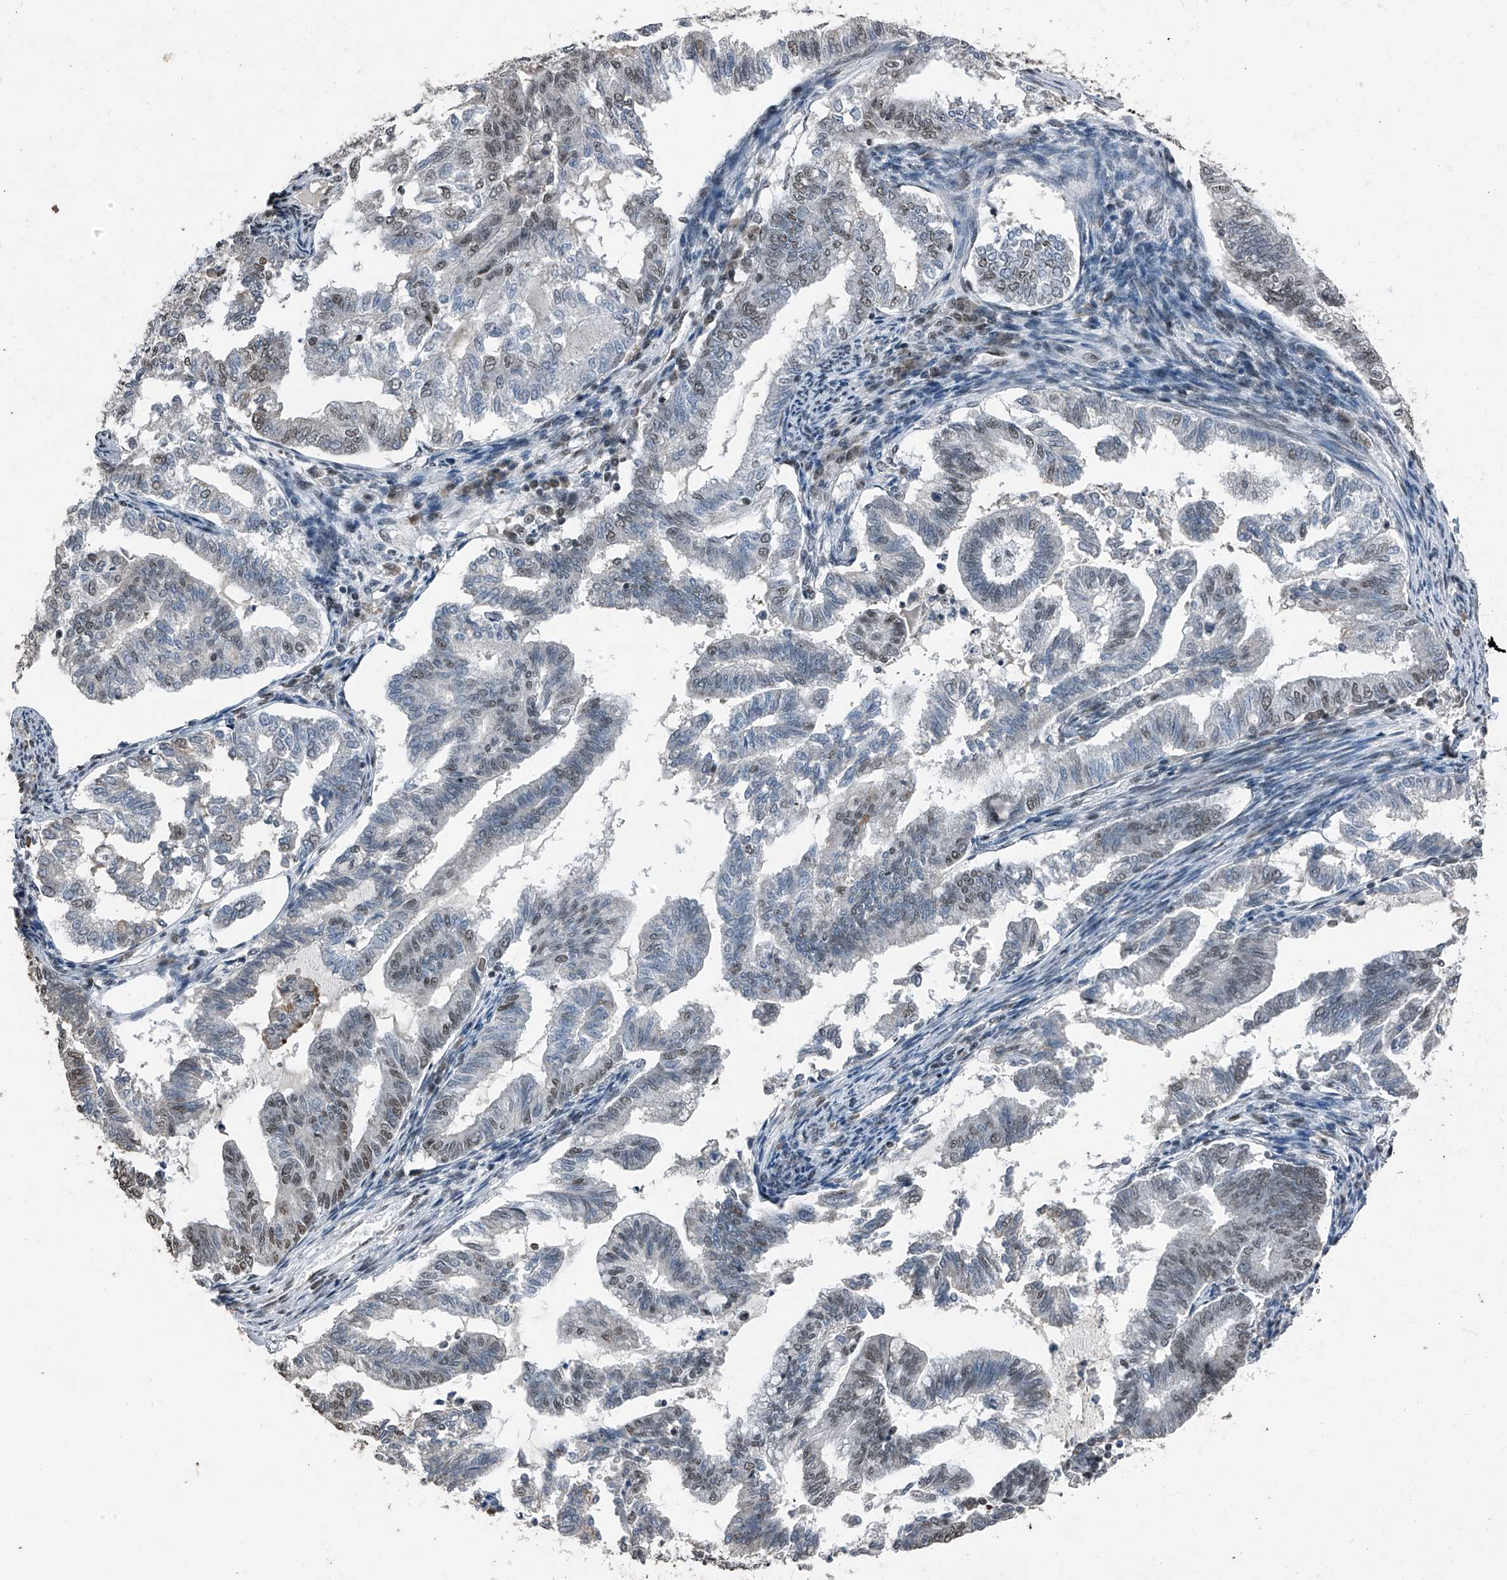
{"staining": {"intensity": "weak", "quantity": "25%-75%", "location": "nuclear"}, "tissue": "endometrial cancer", "cell_type": "Tumor cells", "image_type": "cancer", "snomed": [{"axis": "morphology", "description": "Adenocarcinoma, NOS"}, {"axis": "topography", "description": "Endometrium"}], "caption": "Immunohistochemical staining of human adenocarcinoma (endometrial) displays low levels of weak nuclear protein positivity in about 25%-75% of tumor cells. The staining was performed using DAB (3,3'-diaminobenzidine) to visualize the protein expression in brown, while the nuclei were stained in blue with hematoxylin (Magnification: 20x).", "gene": "TCOF1", "patient": {"sex": "female", "age": 79}}